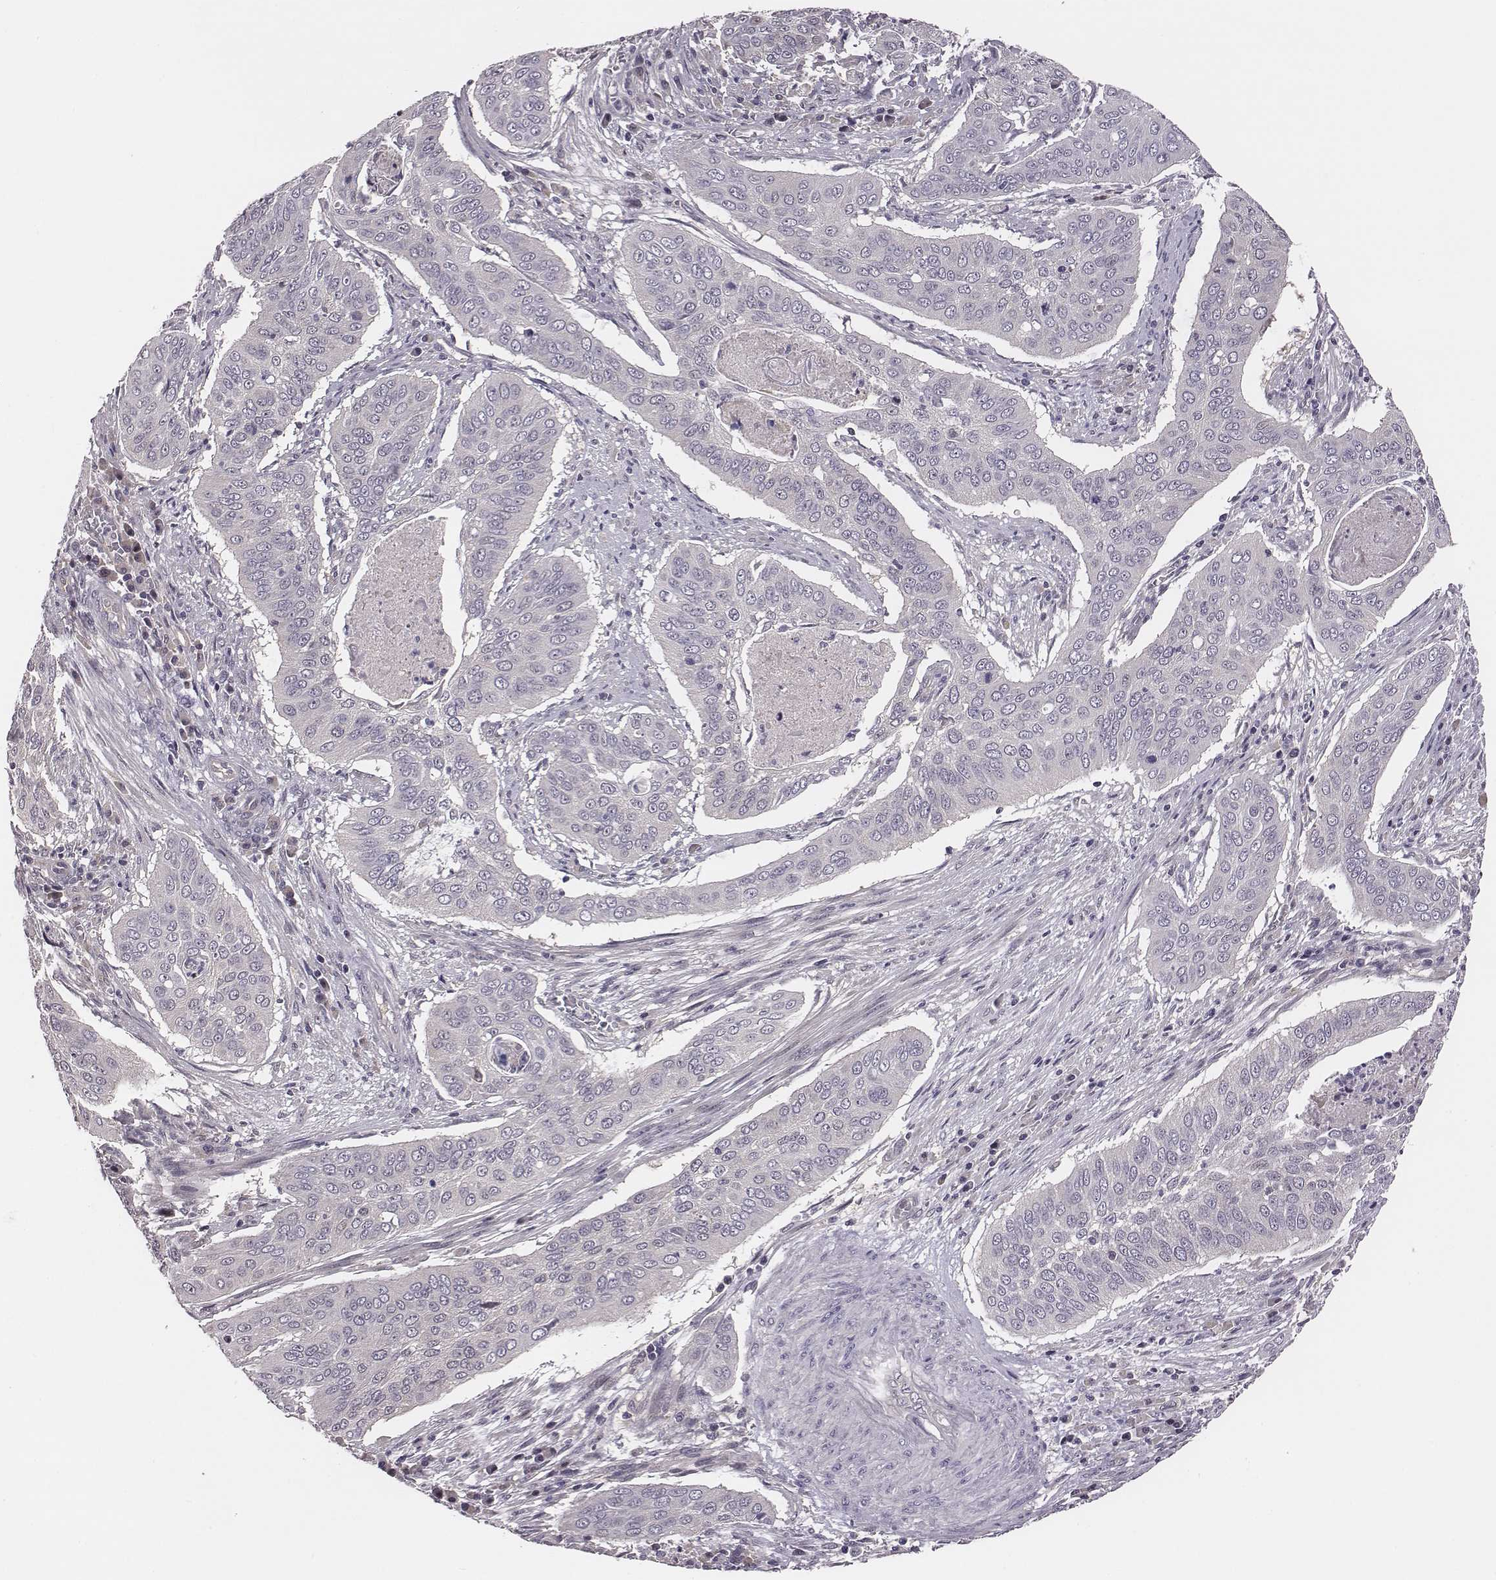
{"staining": {"intensity": "weak", "quantity": "<25%", "location": "cytoplasmic/membranous"}, "tissue": "cervical cancer", "cell_type": "Tumor cells", "image_type": "cancer", "snomed": [{"axis": "morphology", "description": "Squamous cell carcinoma, NOS"}, {"axis": "topography", "description": "Cervix"}], "caption": "An immunohistochemistry micrograph of squamous cell carcinoma (cervical) is shown. There is no staining in tumor cells of squamous cell carcinoma (cervical).", "gene": "SMURF2", "patient": {"sex": "female", "age": 39}}